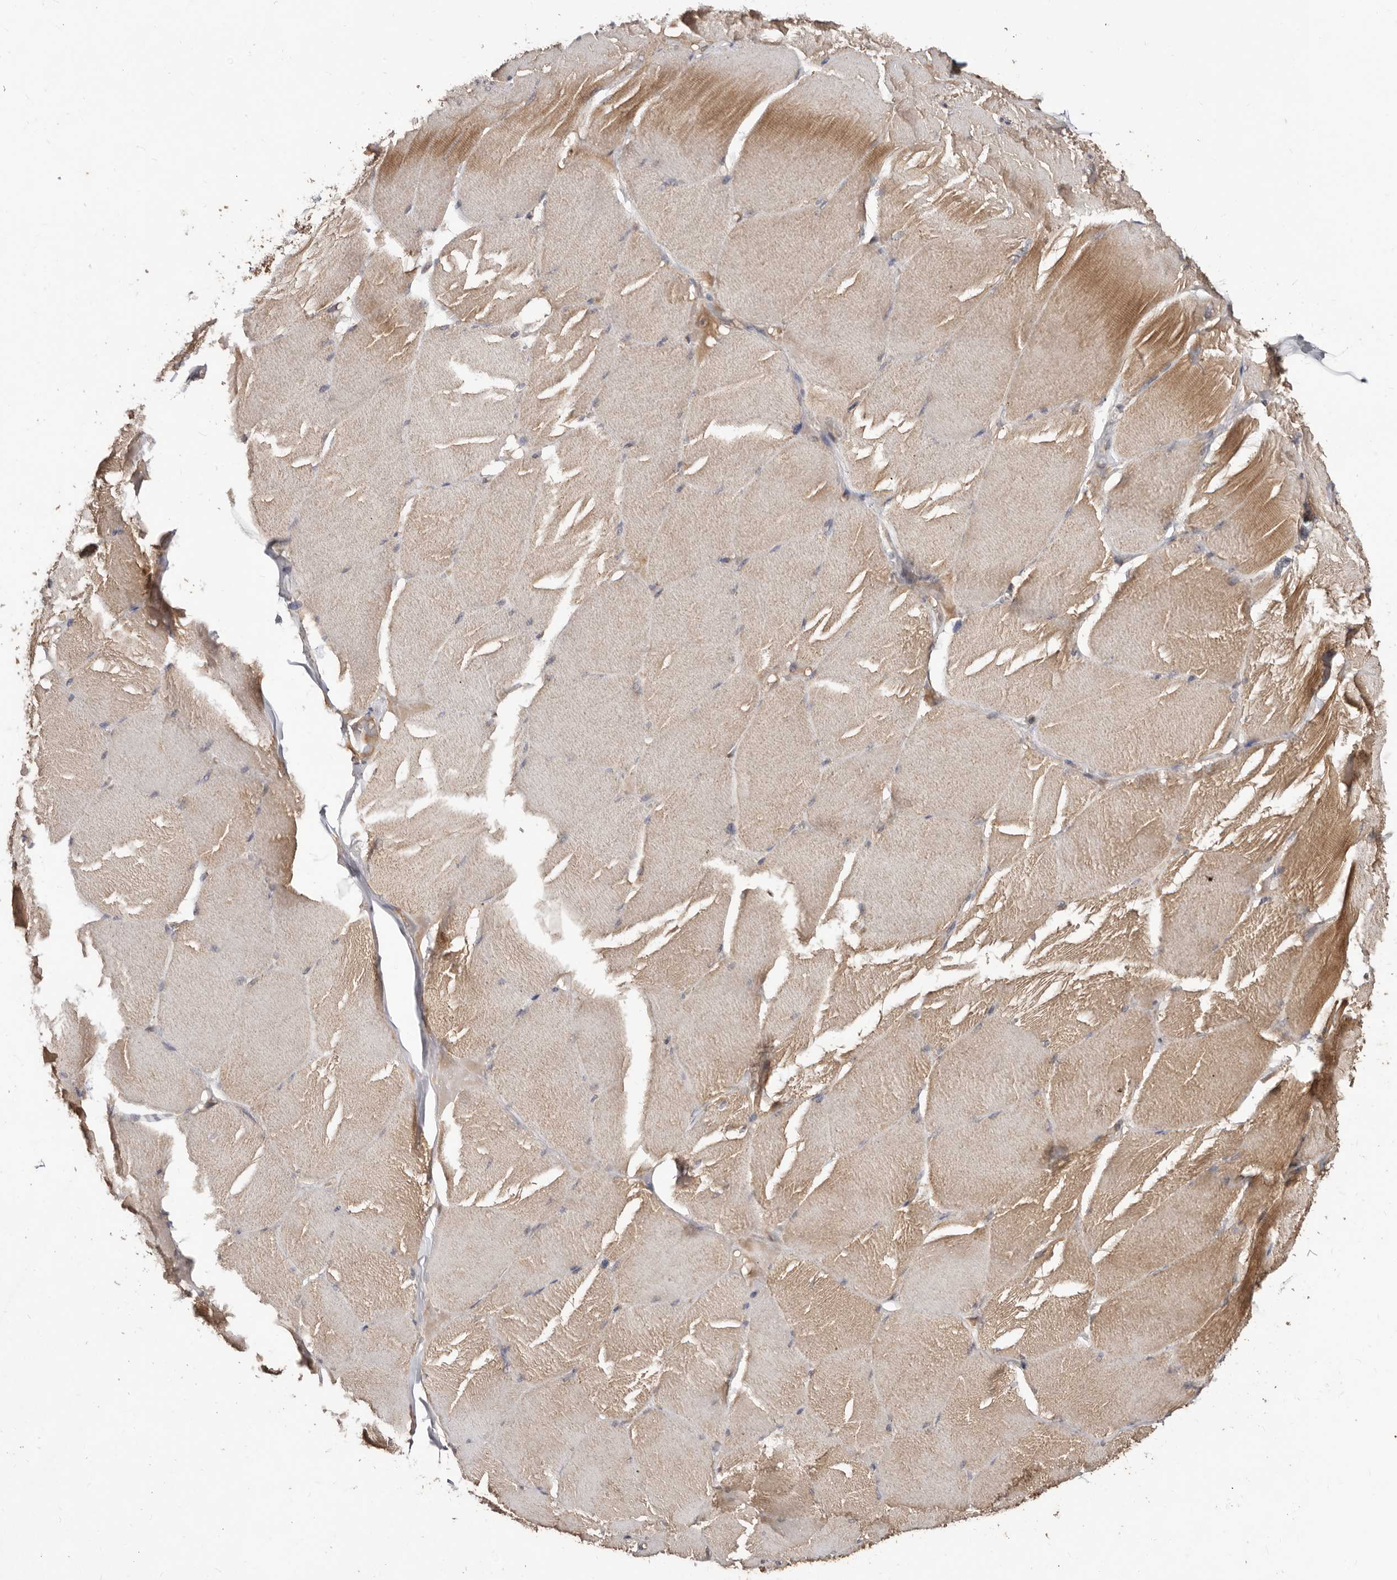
{"staining": {"intensity": "moderate", "quantity": "25%-75%", "location": "cytoplasmic/membranous"}, "tissue": "skeletal muscle", "cell_type": "Myocytes", "image_type": "normal", "snomed": [{"axis": "morphology", "description": "Normal tissue, NOS"}, {"axis": "topography", "description": "Skin"}, {"axis": "topography", "description": "Skeletal muscle"}], "caption": "IHC micrograph of unremarkable skeletal muscle: skeletal muscle stained using immunohistochemistry (IHC) demonstrates medium levels of moderate protein expression localized specifically in the cytoplasmic/membranous of myocytes, appearing as a cytoplasmic/membranous brown color.", "gene": "RSPO2", "patient": {"sex": "male", "age": 83}}